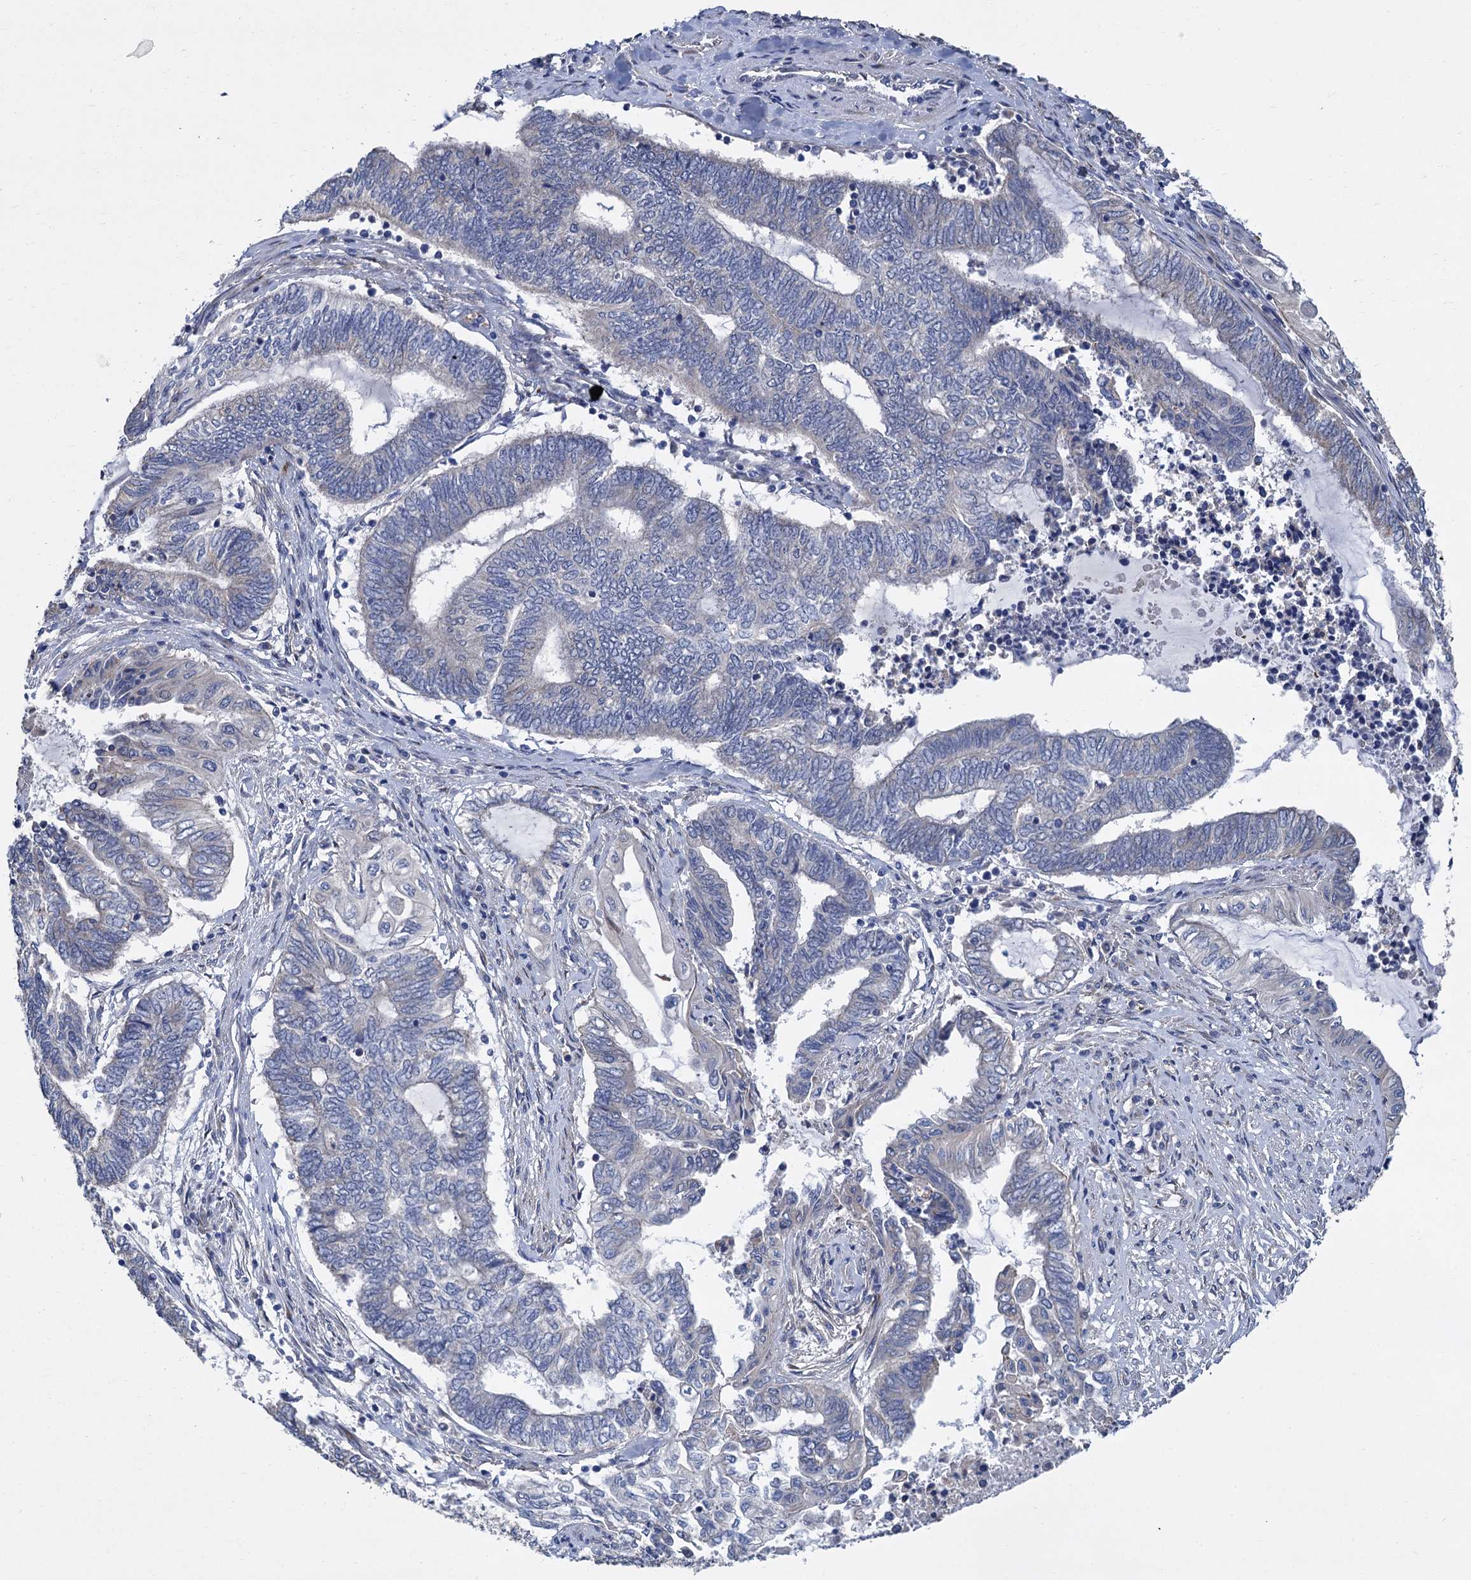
{"staining": {"intensity": "negative", "quantity": "none", "location": "none"}, "tissue": "endometrial cancer", "cell_type": "Tumor cells", "image_type": "cancer", "snomed": [{"axis": "morphology", "description": "Adenocarcinoma, NOS"}, {"axis": "topography", "description": "Uterus"}, {"axis": "topography", "description": "Endometrium"}], "caption": "Endometrial cancer was stained to show a protein in brown. There is no significant expression in tumor cells.", "gene": "TRAF7", "patient": {"sex": "female", "age": 70}}